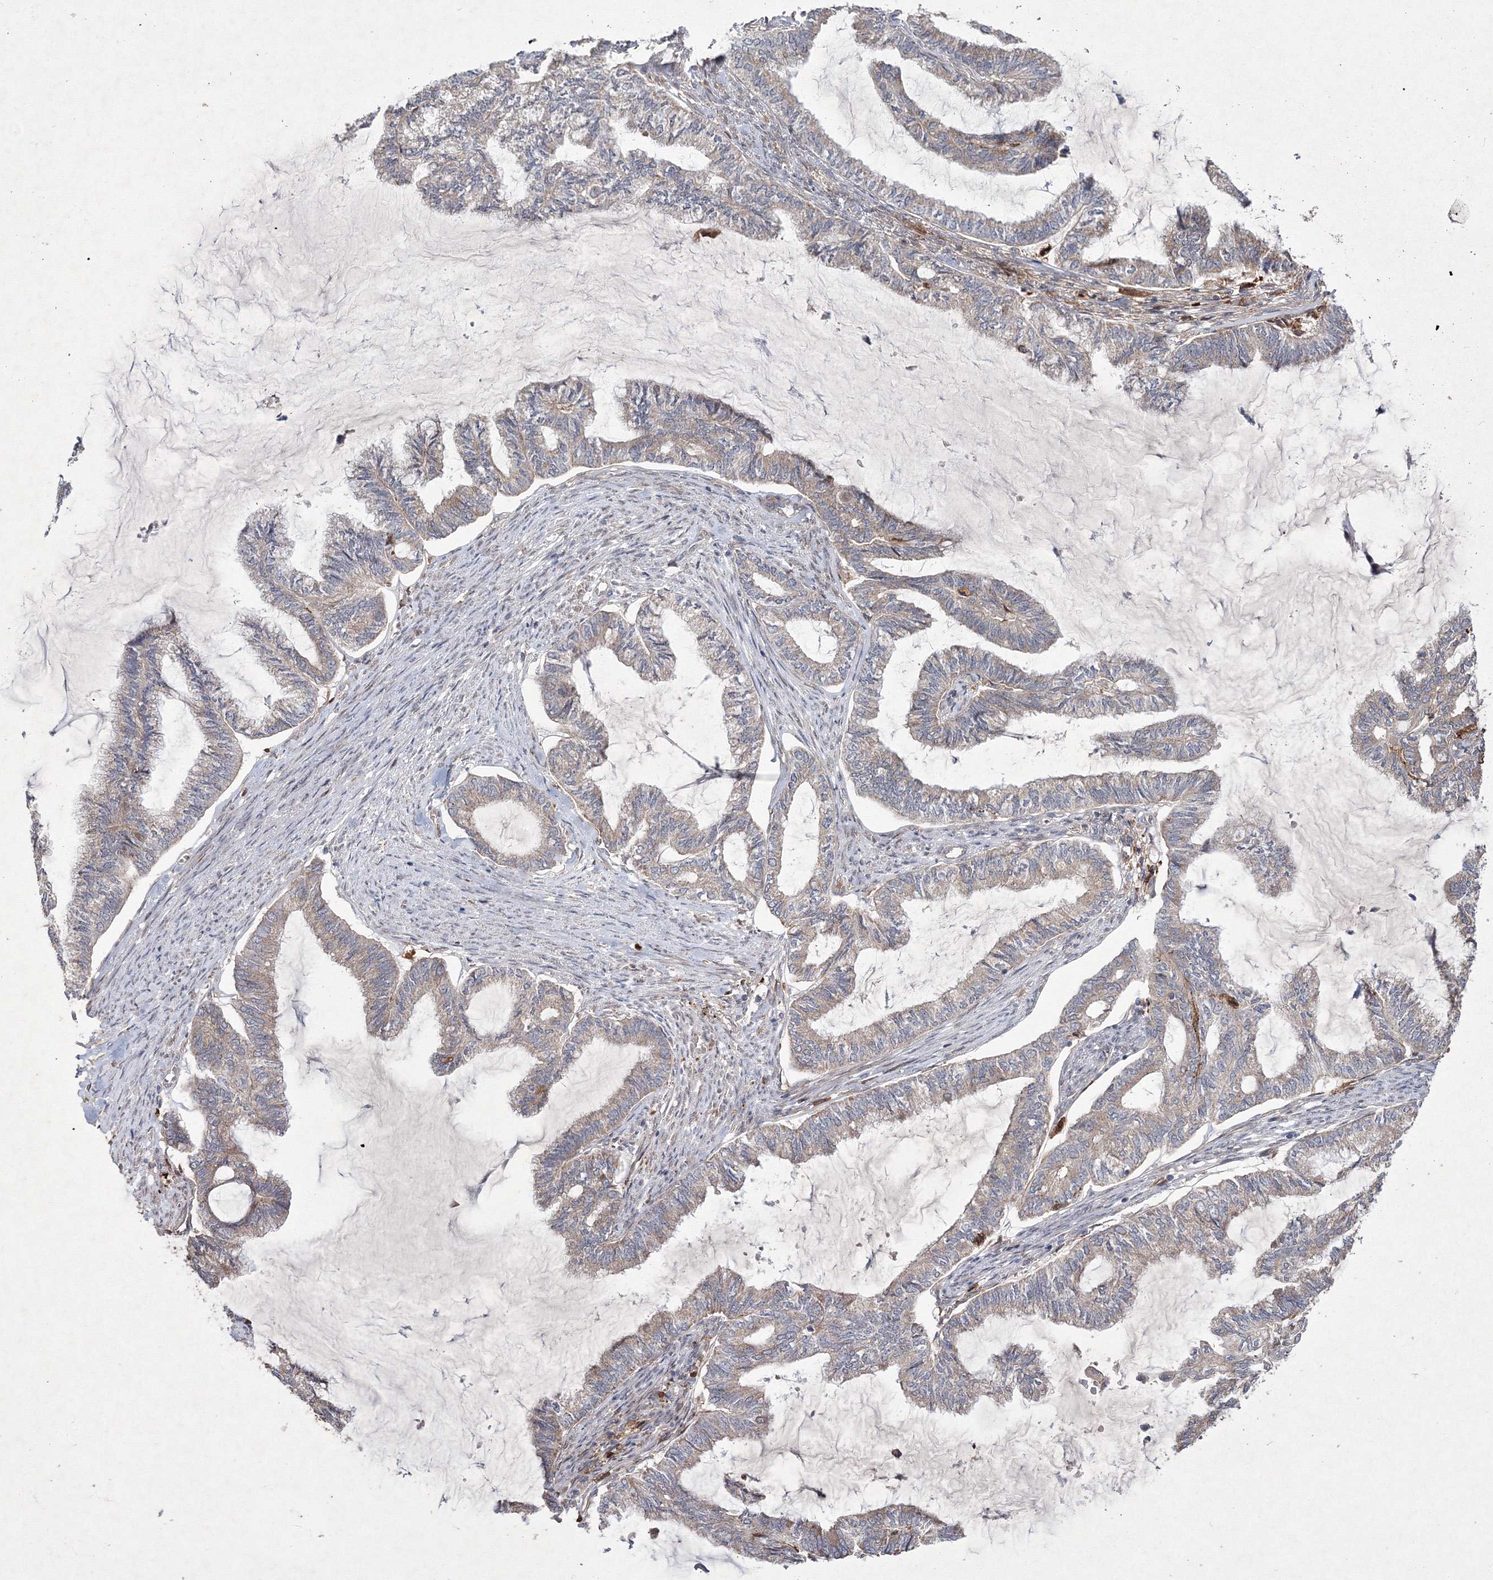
{"staining": {"intensity": "weak", "quantity": "25%-75%", "location": "cytoplasmic/membranous"}, "tissue": "endometrial cancer", "cell_type": "Tumor cells", "image_type": "cancer", "snomed": [{"axis": "morphology", "description": "Adenocarcinoma, NOS"}, {"axis": "topography", "description": "Endometrium"}], "caption": "Immunohistochemistry (IHC) (DAB) staining of adenocarcinoma (endometrial) displays weak cytoplasmic/membranous protein expression in approximately 25%-75% of tumor cells.", "gene": "RANBP3L", "patient": {"sex": "female", "age": 86}}